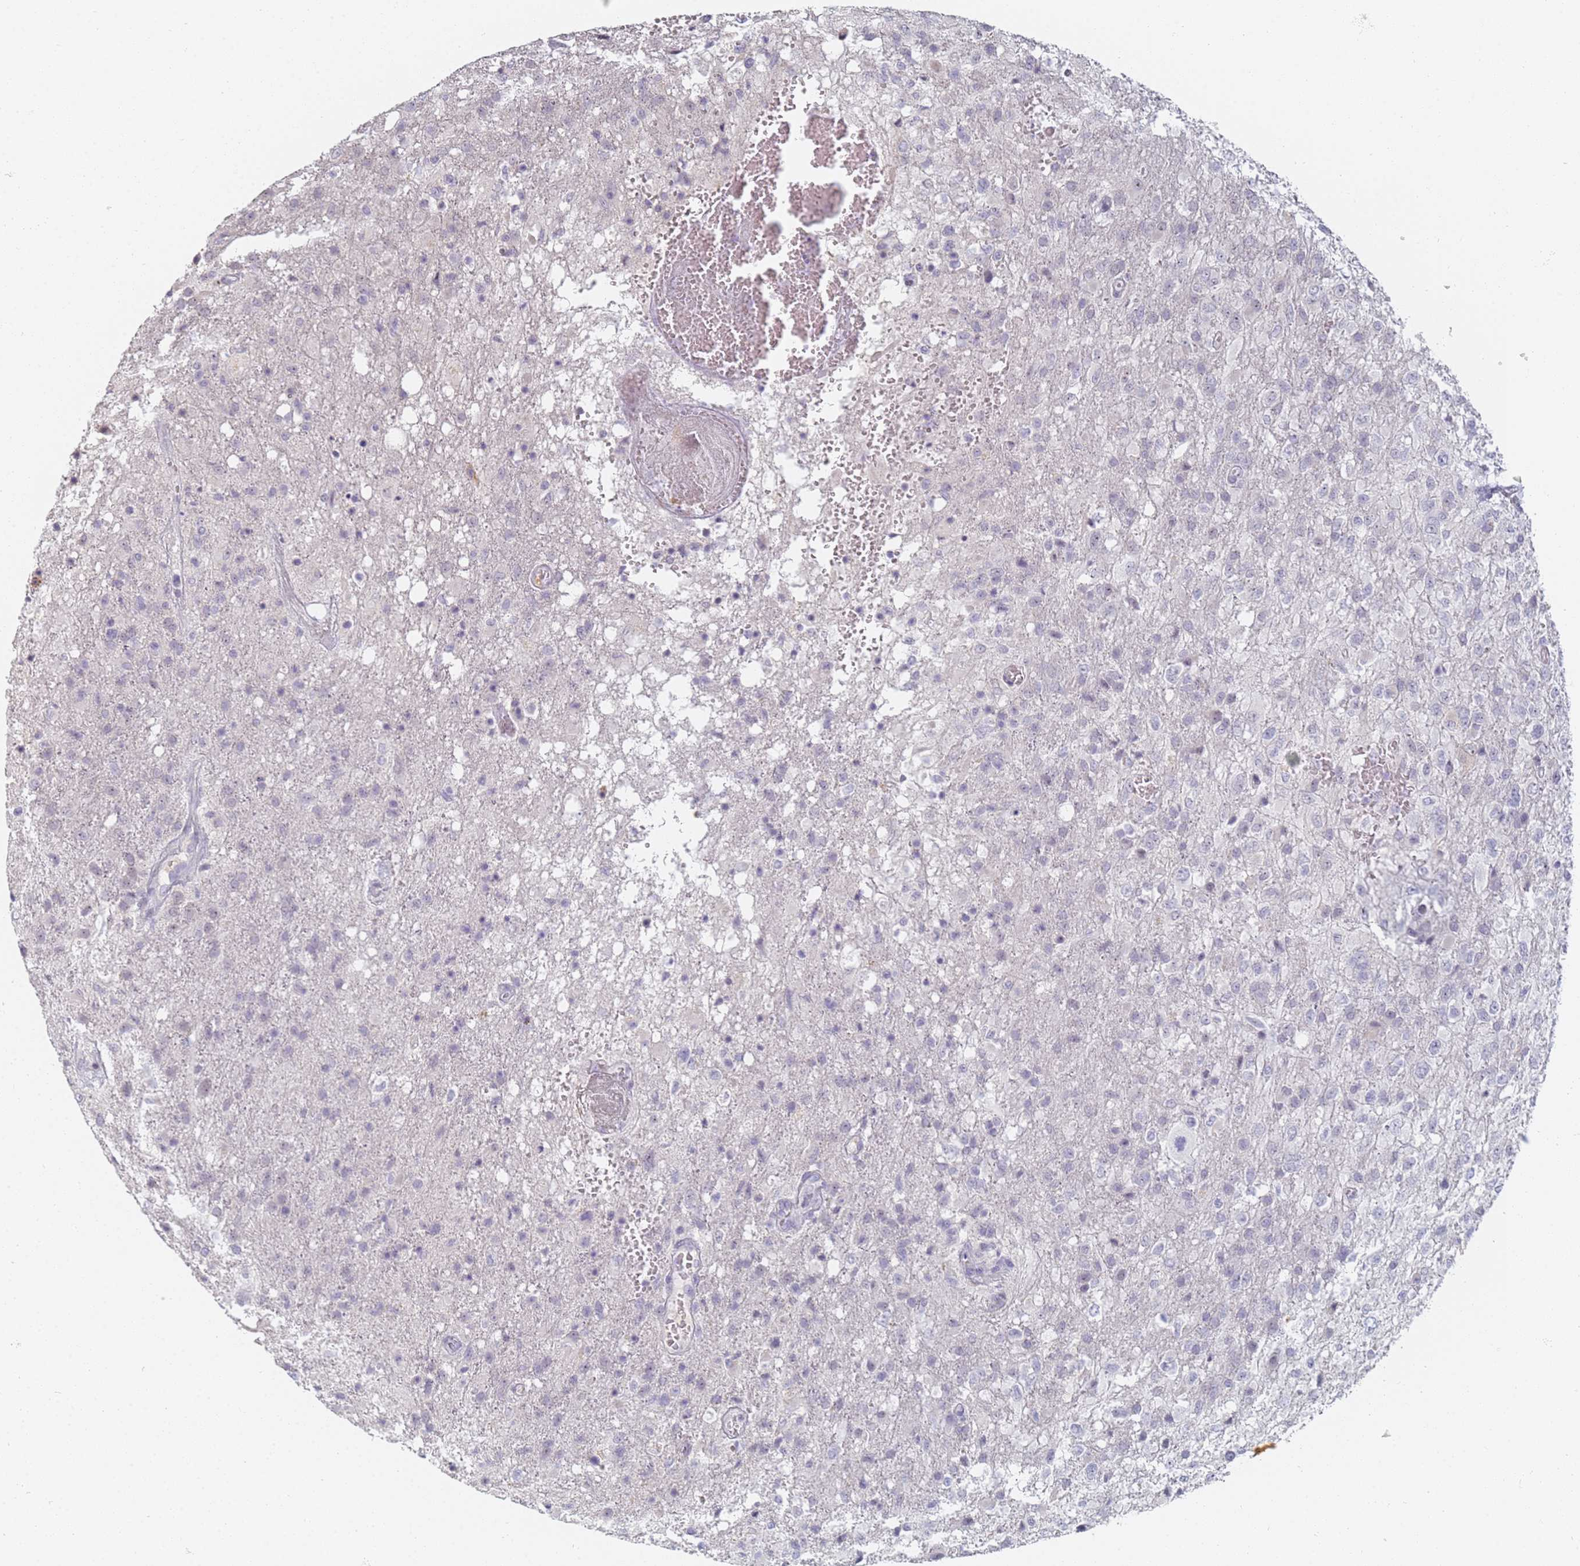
{"staining": {"intensity": "negative", "quantity": "none", "location": "none"}, "tissue": "glioma", "cell_type": "Tumor cells", "image_type": "cancer", "snomed": [{"axis": "morphology", "description": "Glioma, malignant, High grade"}, {"axis": "topography", "description": "Brain"}], "caption": "The image exhibits no staining of tumor cells in glioma. Brightfield microscopy of immunohistochemistry (IHC) stained with DAB (3,3'-diaminobenzidine) (brown) and hematoxylin (blue), captured at high magnification.", "gene": "SLC38A9", "patient": {"sex": "female", "age": 74}}